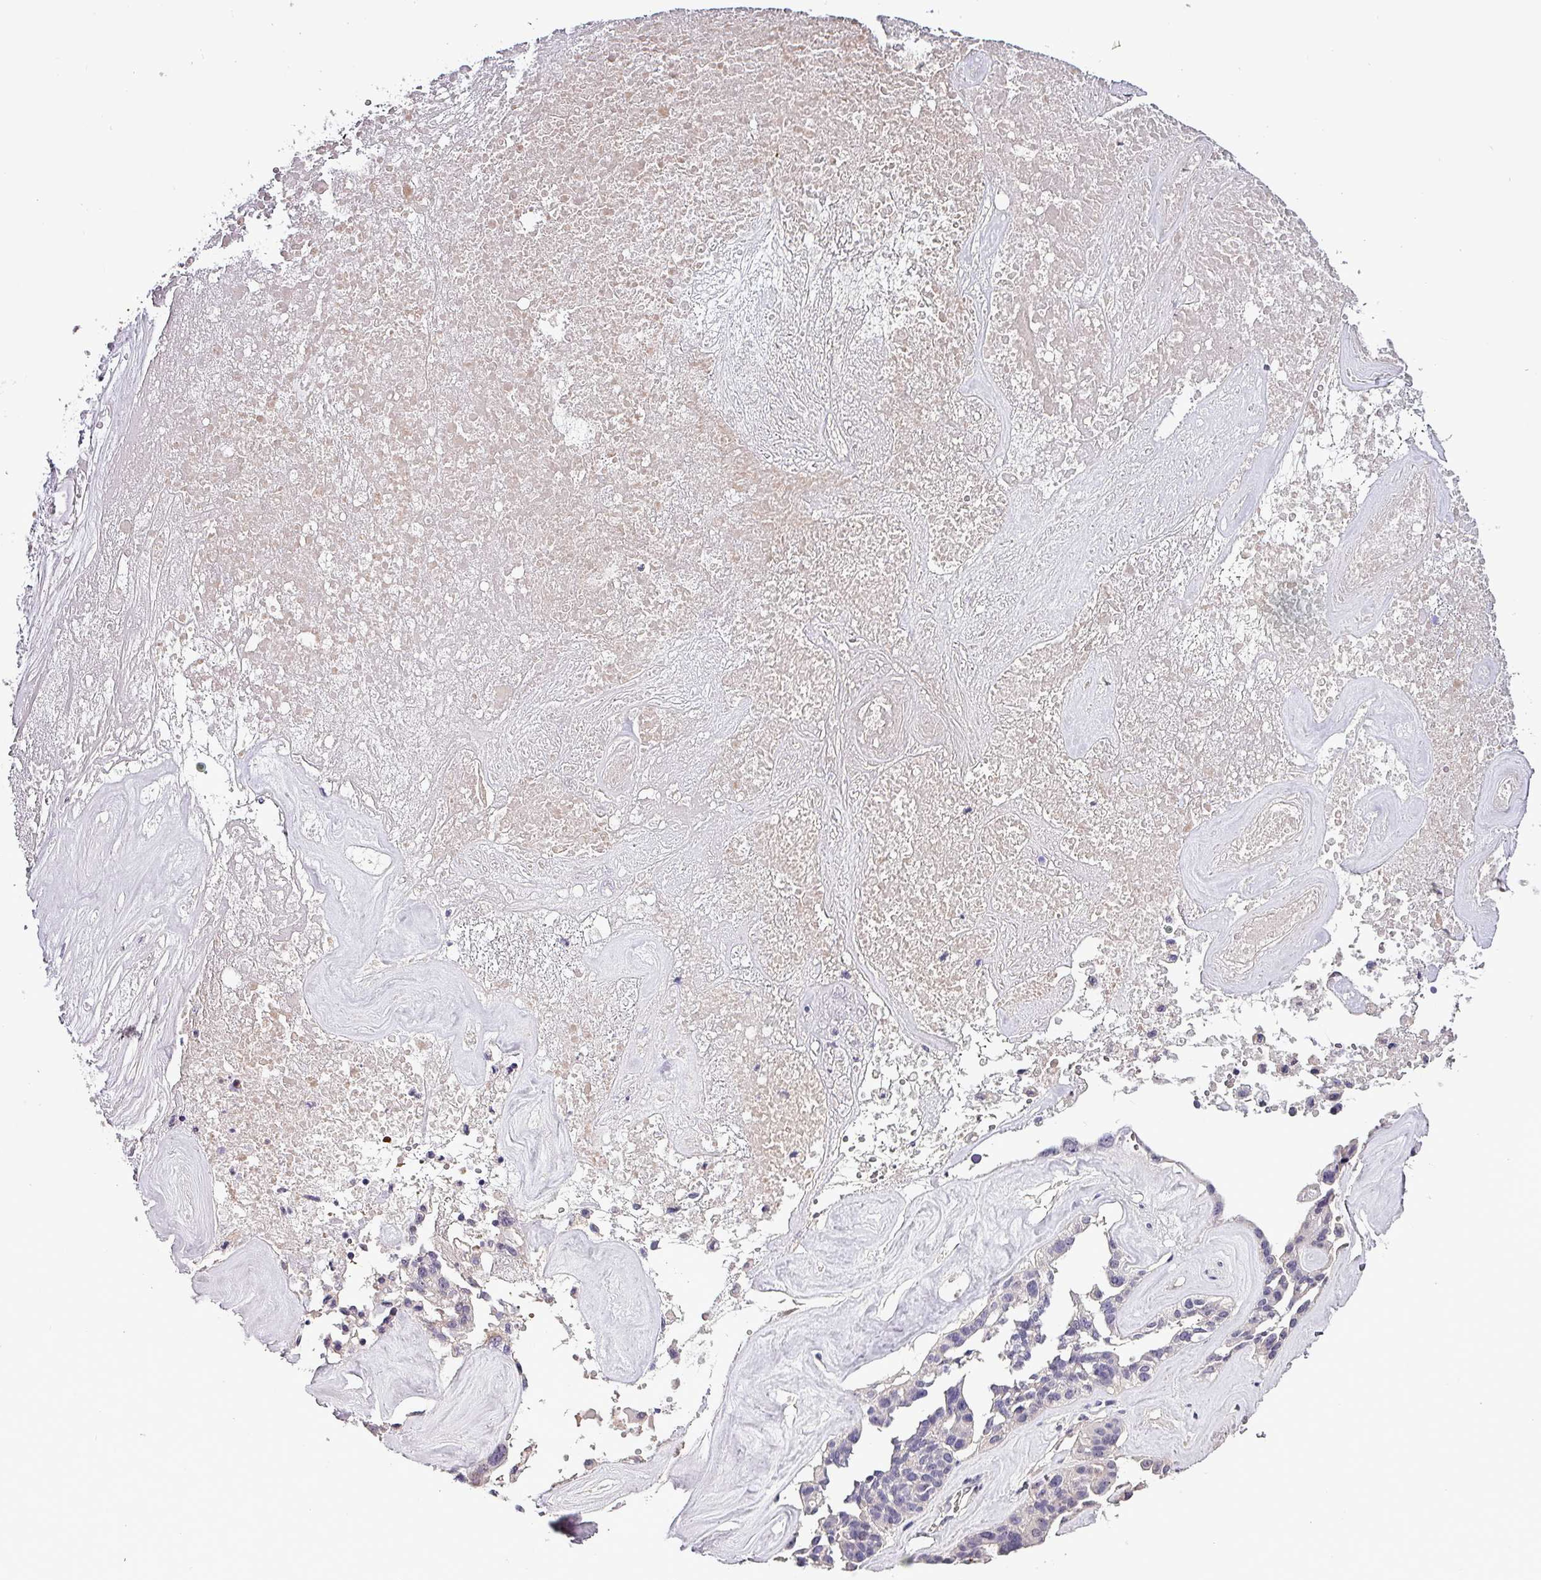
{"staining": {"intensity": "negative", "quantity": "none", "location": "none"}, "tissue": "ovarian cancer", "cell_type": "Tumor cells", "image_type": "cancer", "snomed": [{"axis": "morphology", "description": "Cystadenocarcinoma, serous, NOS"}, {"axis": "topography", "description": "Ovary"}], "caption": "This is an immunohistochemistry image of ovarian cancer. There is no expression in tumor cells.", "gene": "GRAPL", "patient": {"sex": "female", "age": 59}}